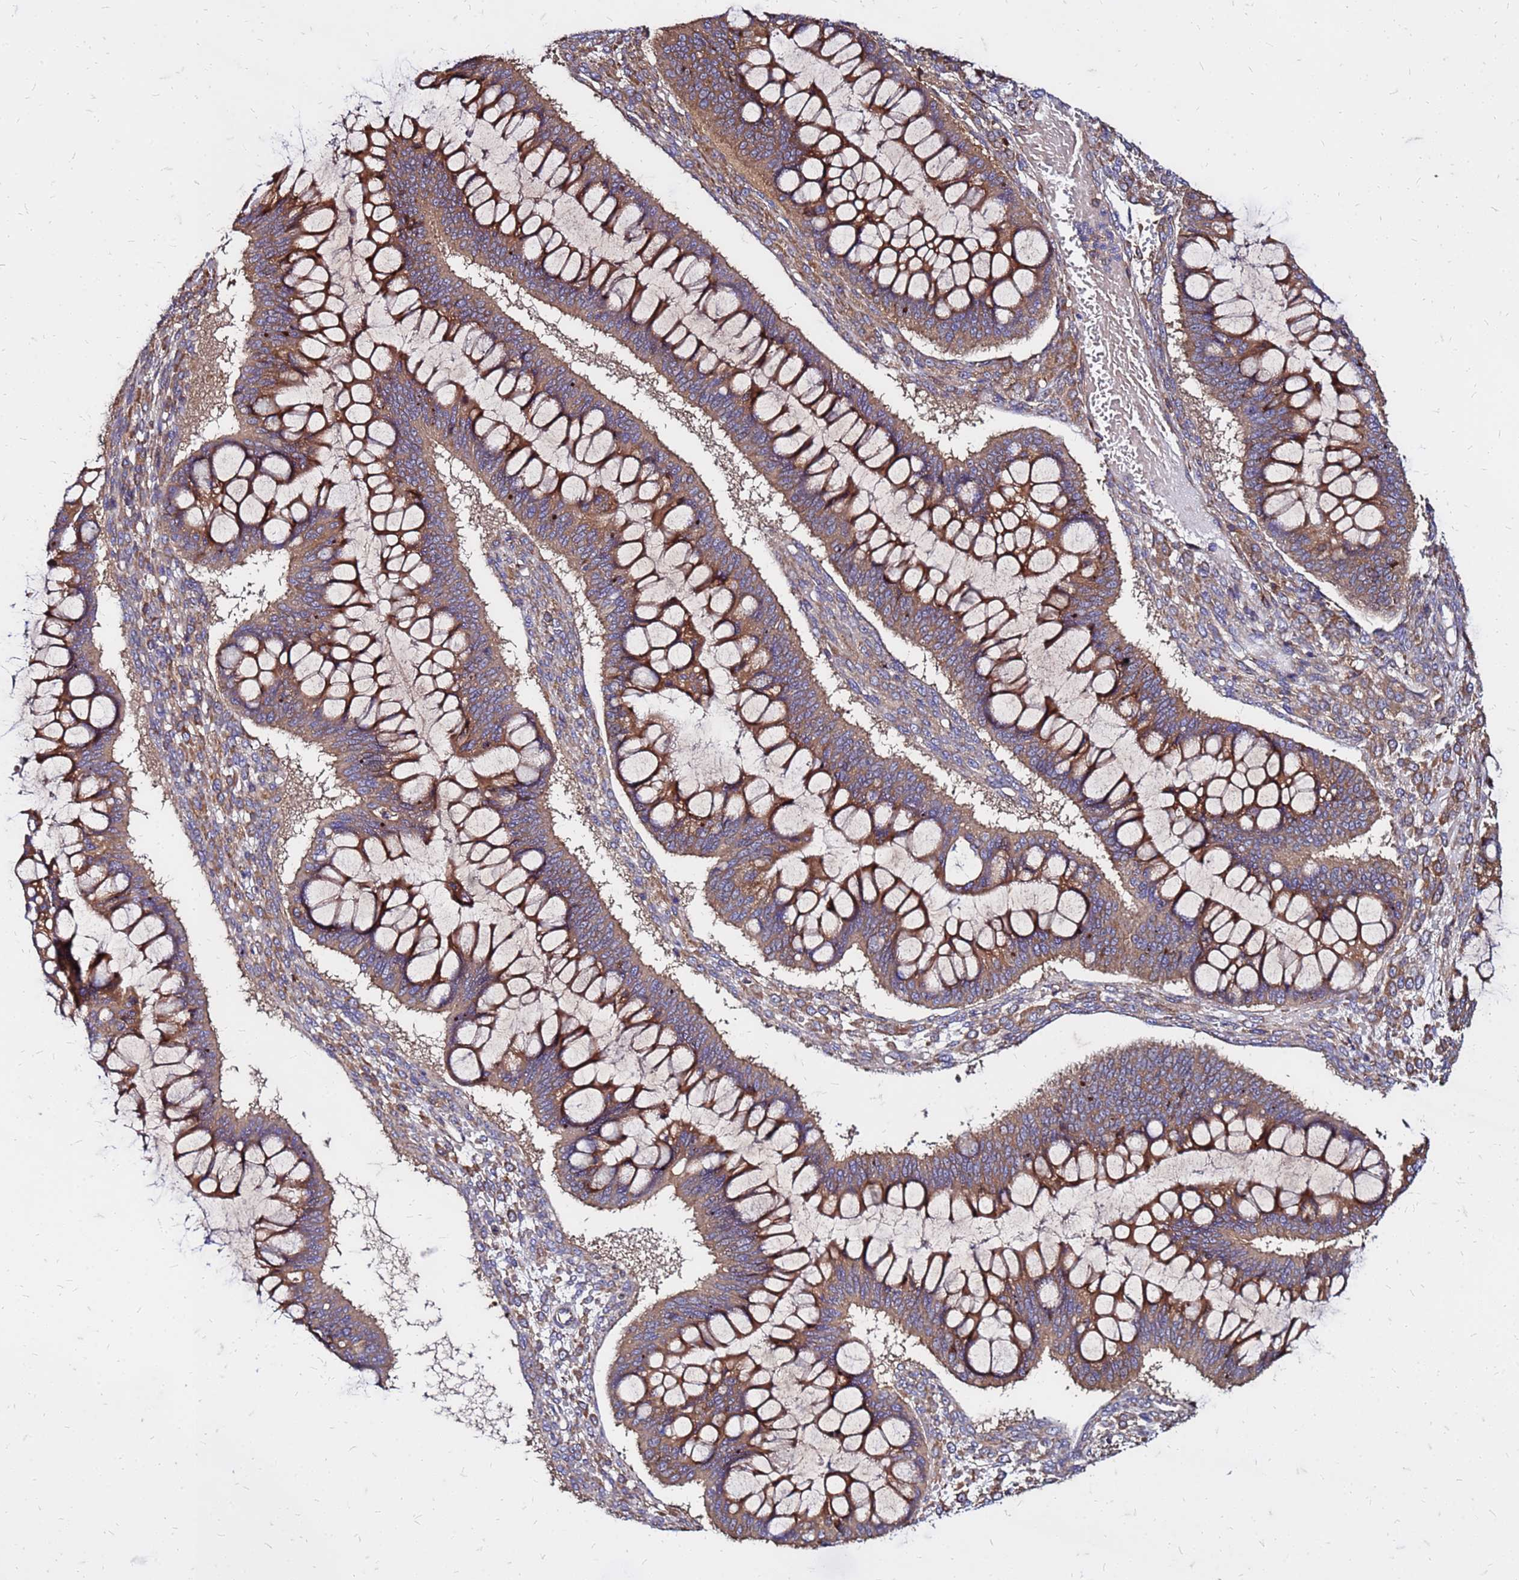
{"staining": {"intensity": "moderate", "quantity": ">75%", "location": "cytoplasmic/membranous"}, "tissue": "ovarian cancer", "cell_type": "Tumor cells", "image_type": "cancer", "snomed": [{"axis": "morphology", "description": "Cystadenocarcinoma, mucinous, NOS"}, {"axis": "topography", "description": "Ovary"}], "caption": "Immunohistochemical staining of human ovarian mucinous cystadenocarcinoma reveals medium levels of moderate cytoplasmic/membranous expression in approximately >75% of tumor cells.", "gene": "VMO1", "patient": {"sex": "female", "age": 73}}